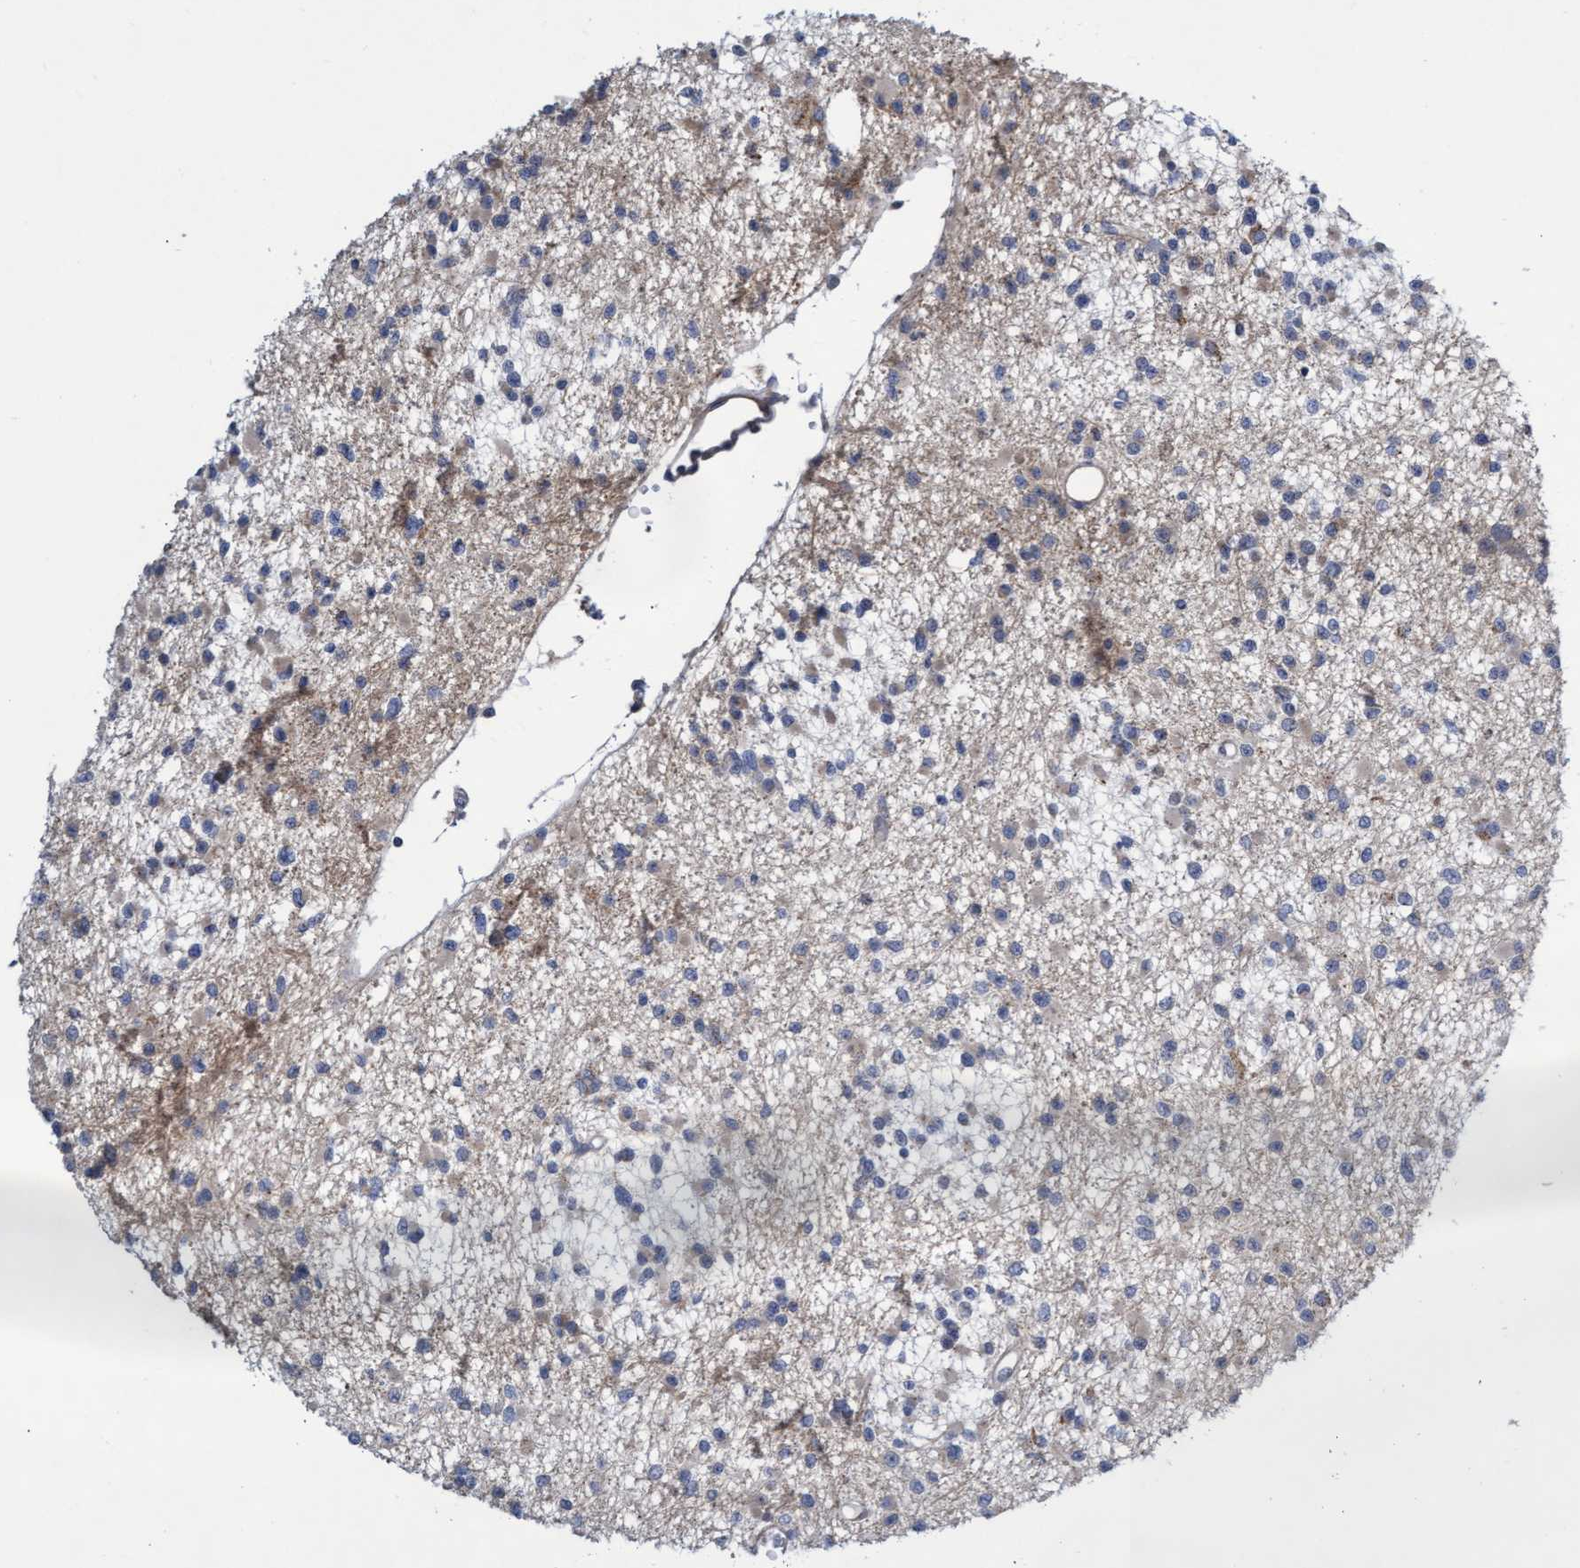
{"staining": {"intensity": "negative", "quantity": "none", "location": "none"}, "tissue": "glioma", "cell_type": "Tumor cells", "image_type": "cancer", "snomed": [{"axis": "morphology", "description": "Glioma, malignant, Low grade"}, {"axis": "topography", "description": "Brain"}], "caption": "A photomicrograph of glioma stained for a protein reveals no brown staining in tumor cells.", "gene": "ABCF2", "patient": {"sex": "female", "age": 22}}